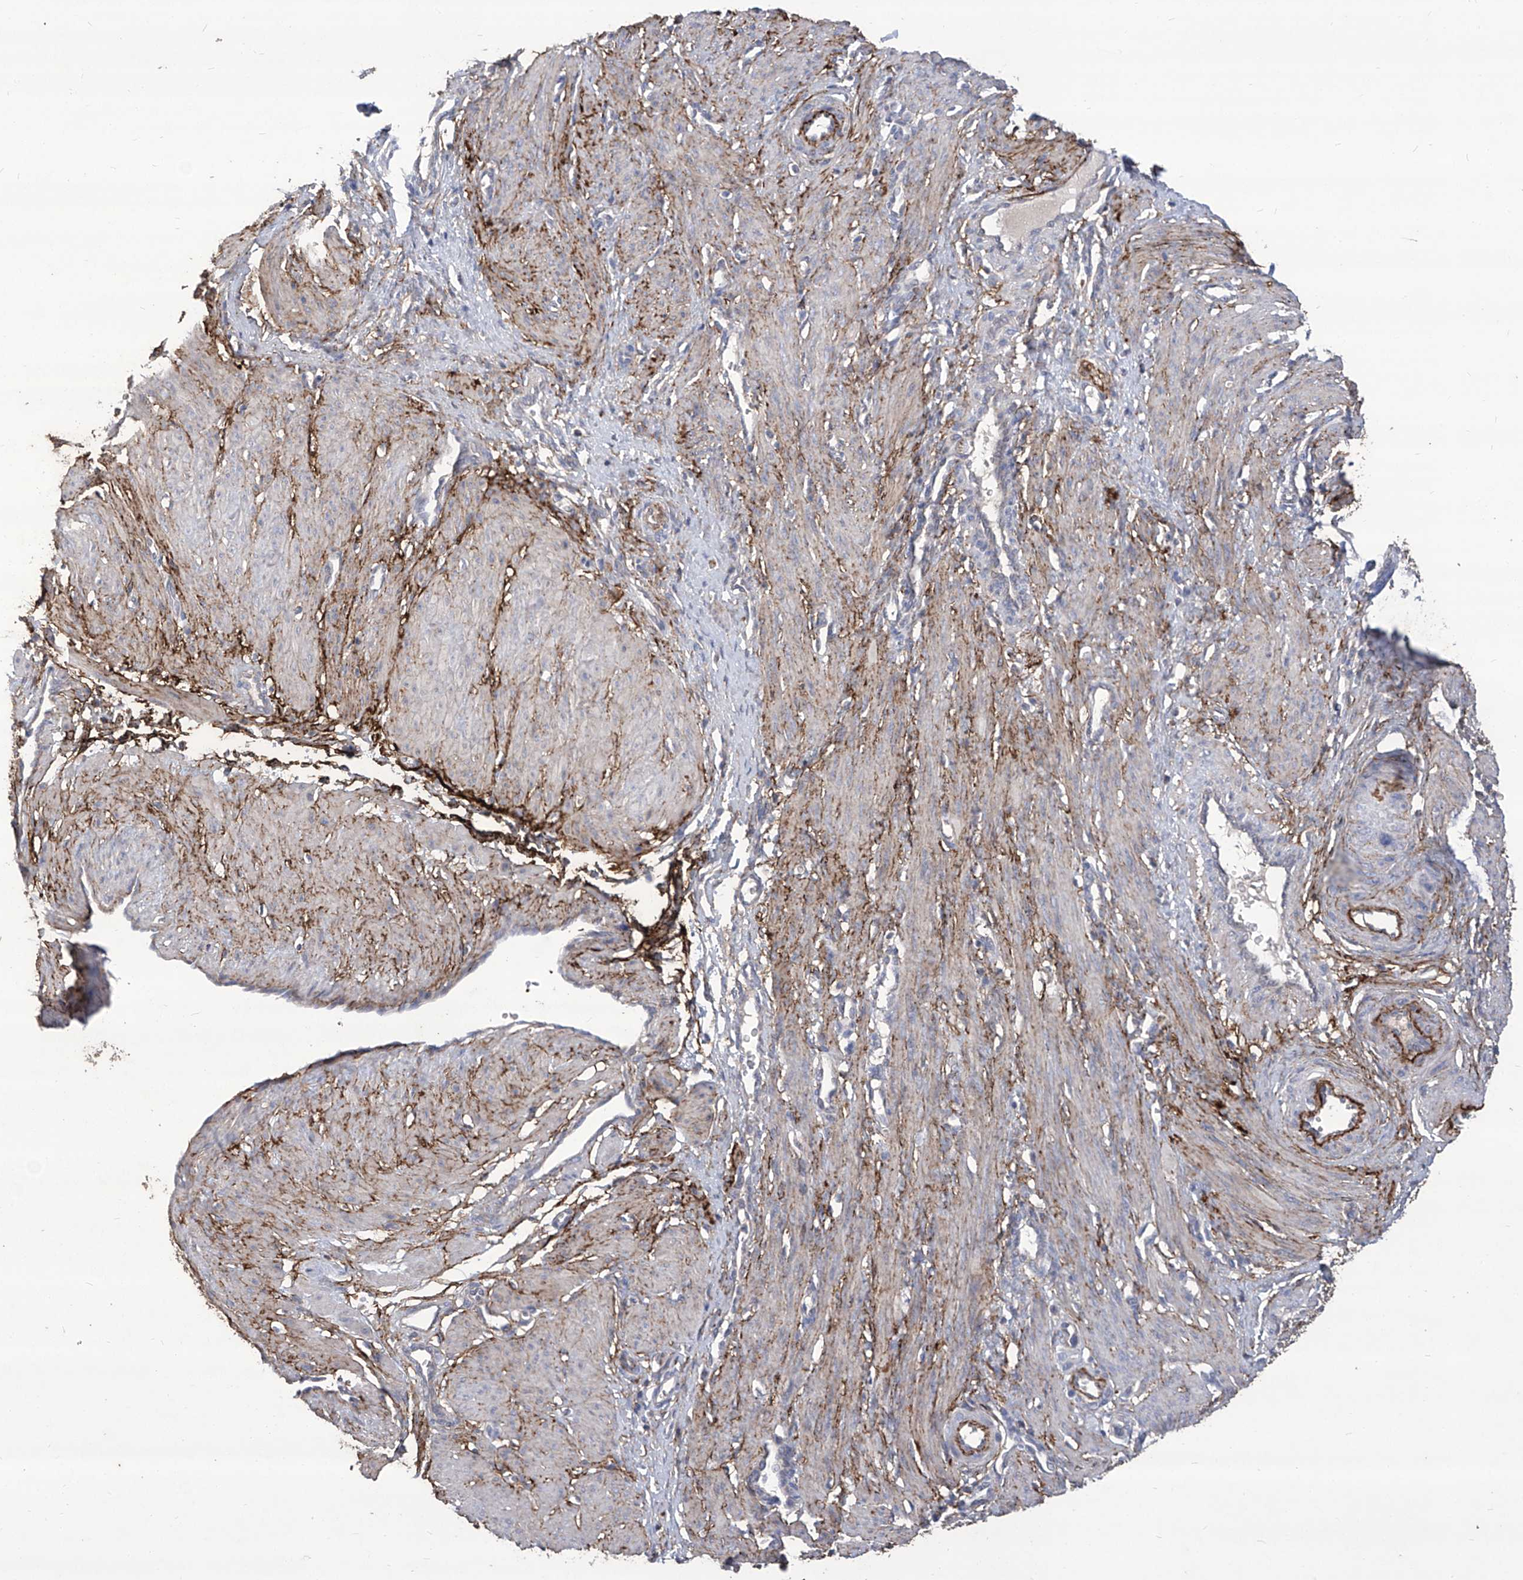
{"staining": {"intensity": "negative", "quantity": "none", "location": "none"}, "tissue": "smooth muscle", "cell_type": "Smooth muscle cells", "image_type": "normal", "snomed": [{"axis": "morphology", "description": "Normal tissue, NOS"}, {"axis": "topography", "description": "Endometrium"}], "caption": "Immunohistochemistry histopathology image of normal smooth muscle stained for a protein (brown), which reveals no positivity in smooth muscle cells. Nuclei are stained in blue.", "gene": "TXNIP", "patient": {"sex": "female", "age": 33}}